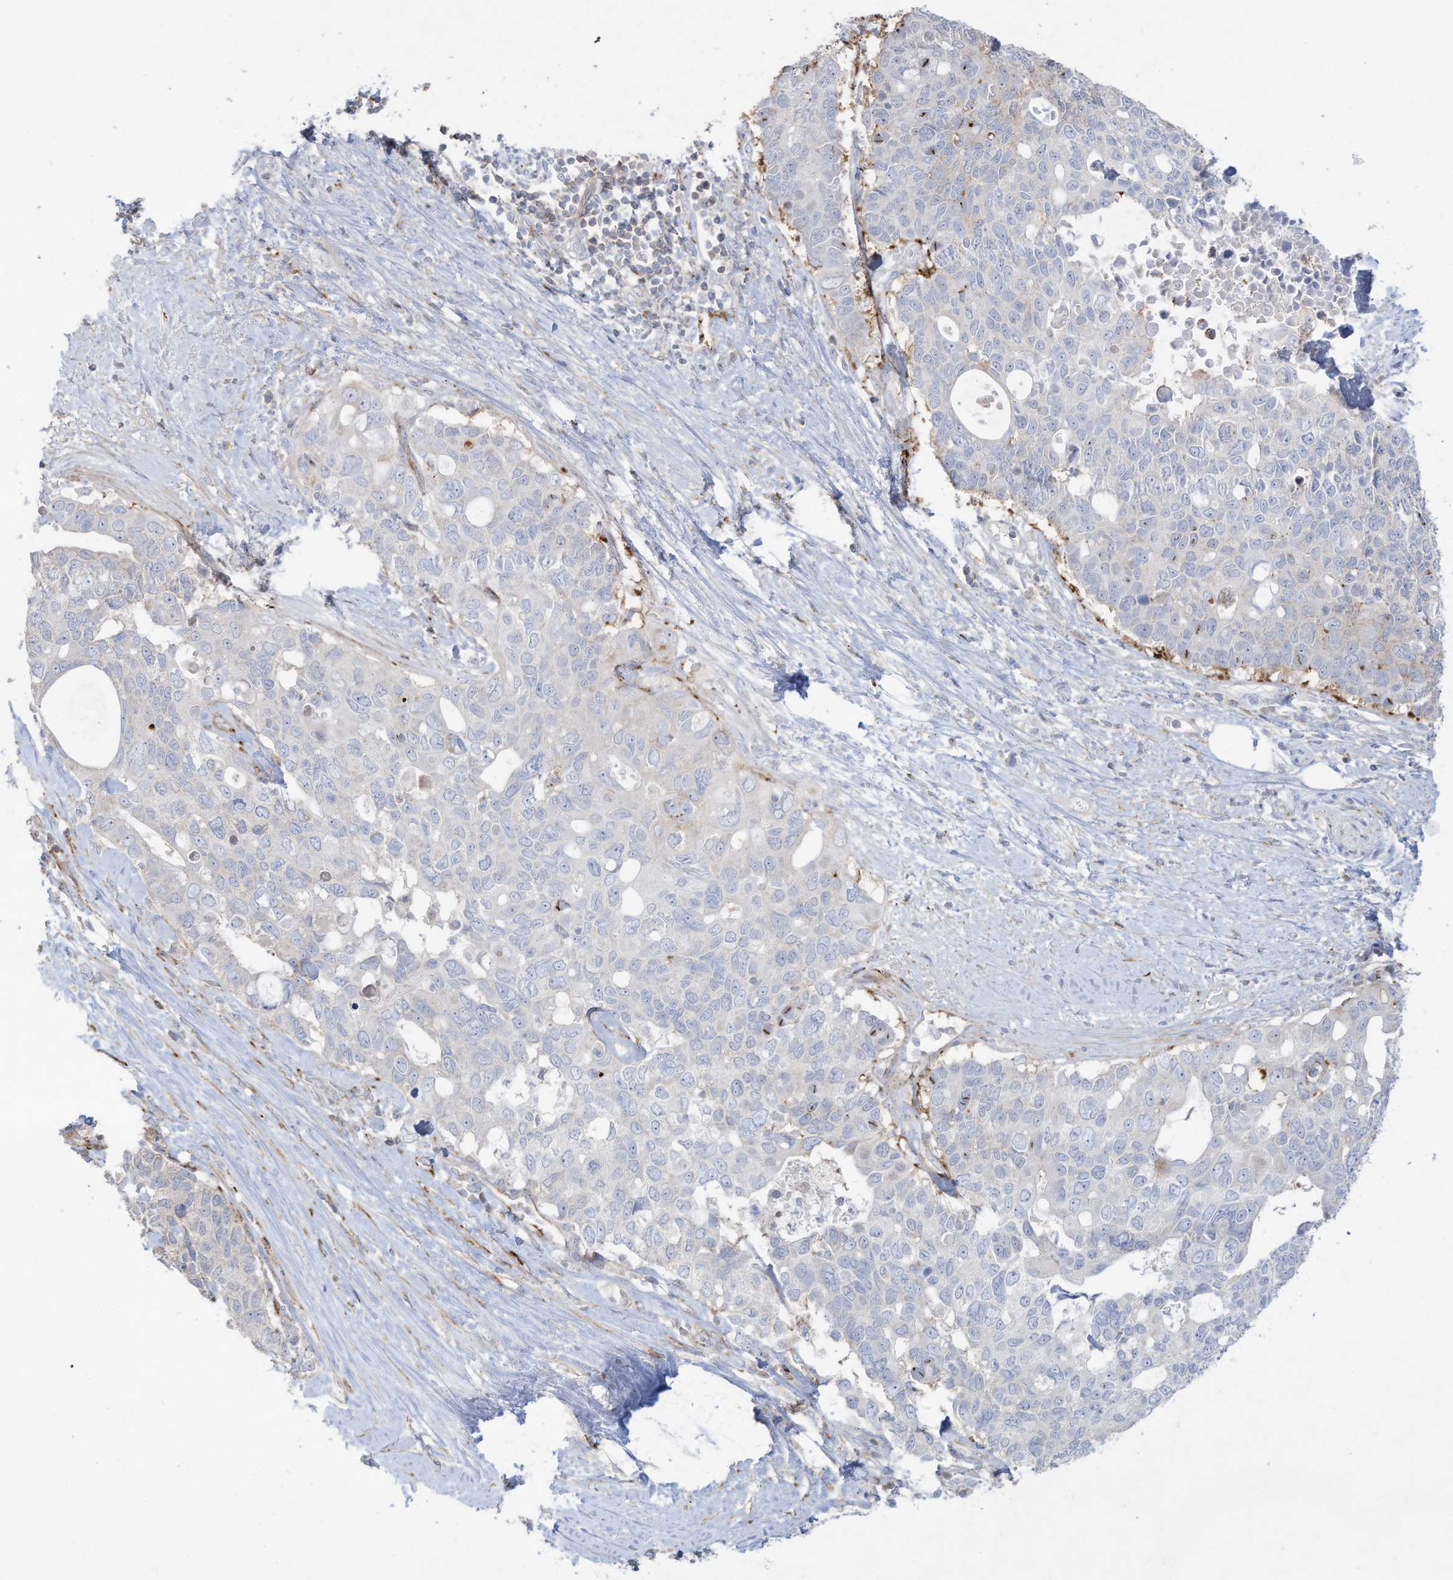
{"staining": {"intensity": "negative", "quantity": "none", "location": "none"}, "tissue": "pancreatic cancer", "cell_type": "Tumor cells", "image_type": "cancer", "snomed": [{"axis": "morphology", "description": "Adenocarcinoma, NOS"}, {"axis": "topography", "description": "Pancreas"}], "caption": "High magnification brightfield microscopy of adenocarcinoma (pancreatic) stained with DAB (3,3'-diaminobenzidine) (brown) and counterstained with hematoxylin (blue): tumor cells show no significant staining.", "gene": "THNSL2", "patient": {"sex": "female", "age": 56}}